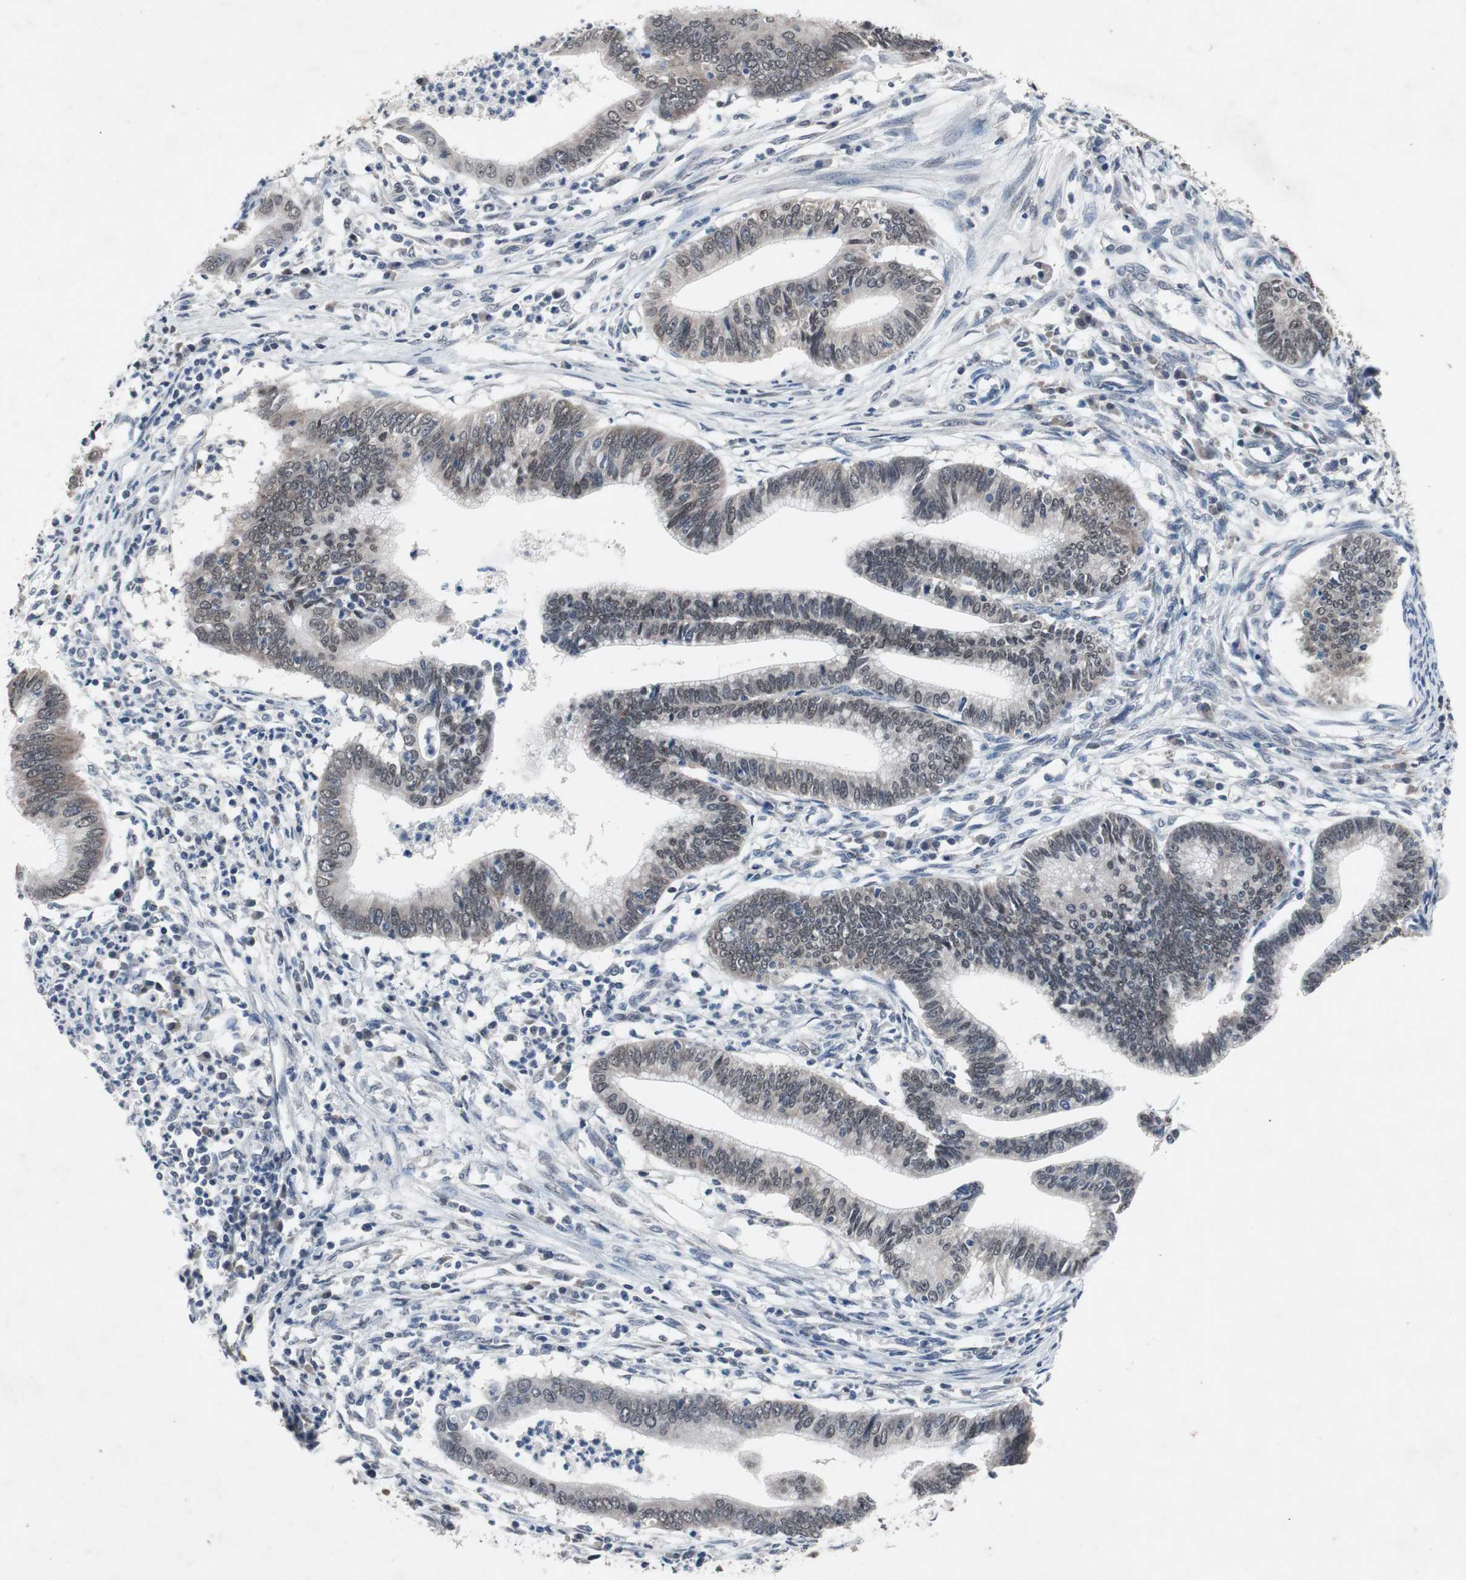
{"staining": {"intensity": "weak", "quantity": "25%-75%", "location": "nuclear"}, "tissue": "cervical cancer", "cell_type": "Tumor cells", "image_type": "cancer", "snomed": [{"axis": "morphology", "description": "Adenocarcinoma, NOS"}, {"axis": "topography", "description": "Cervix"}], "caption": "Approximately 25%-75% of tumor cells in human adenocarcinoma (cervical) reveal weak nuclear protein expression as visualized by brown immunohistochemical staining.", "gene": "RBM47", "patient": {"sex": "female", "age": 36}}